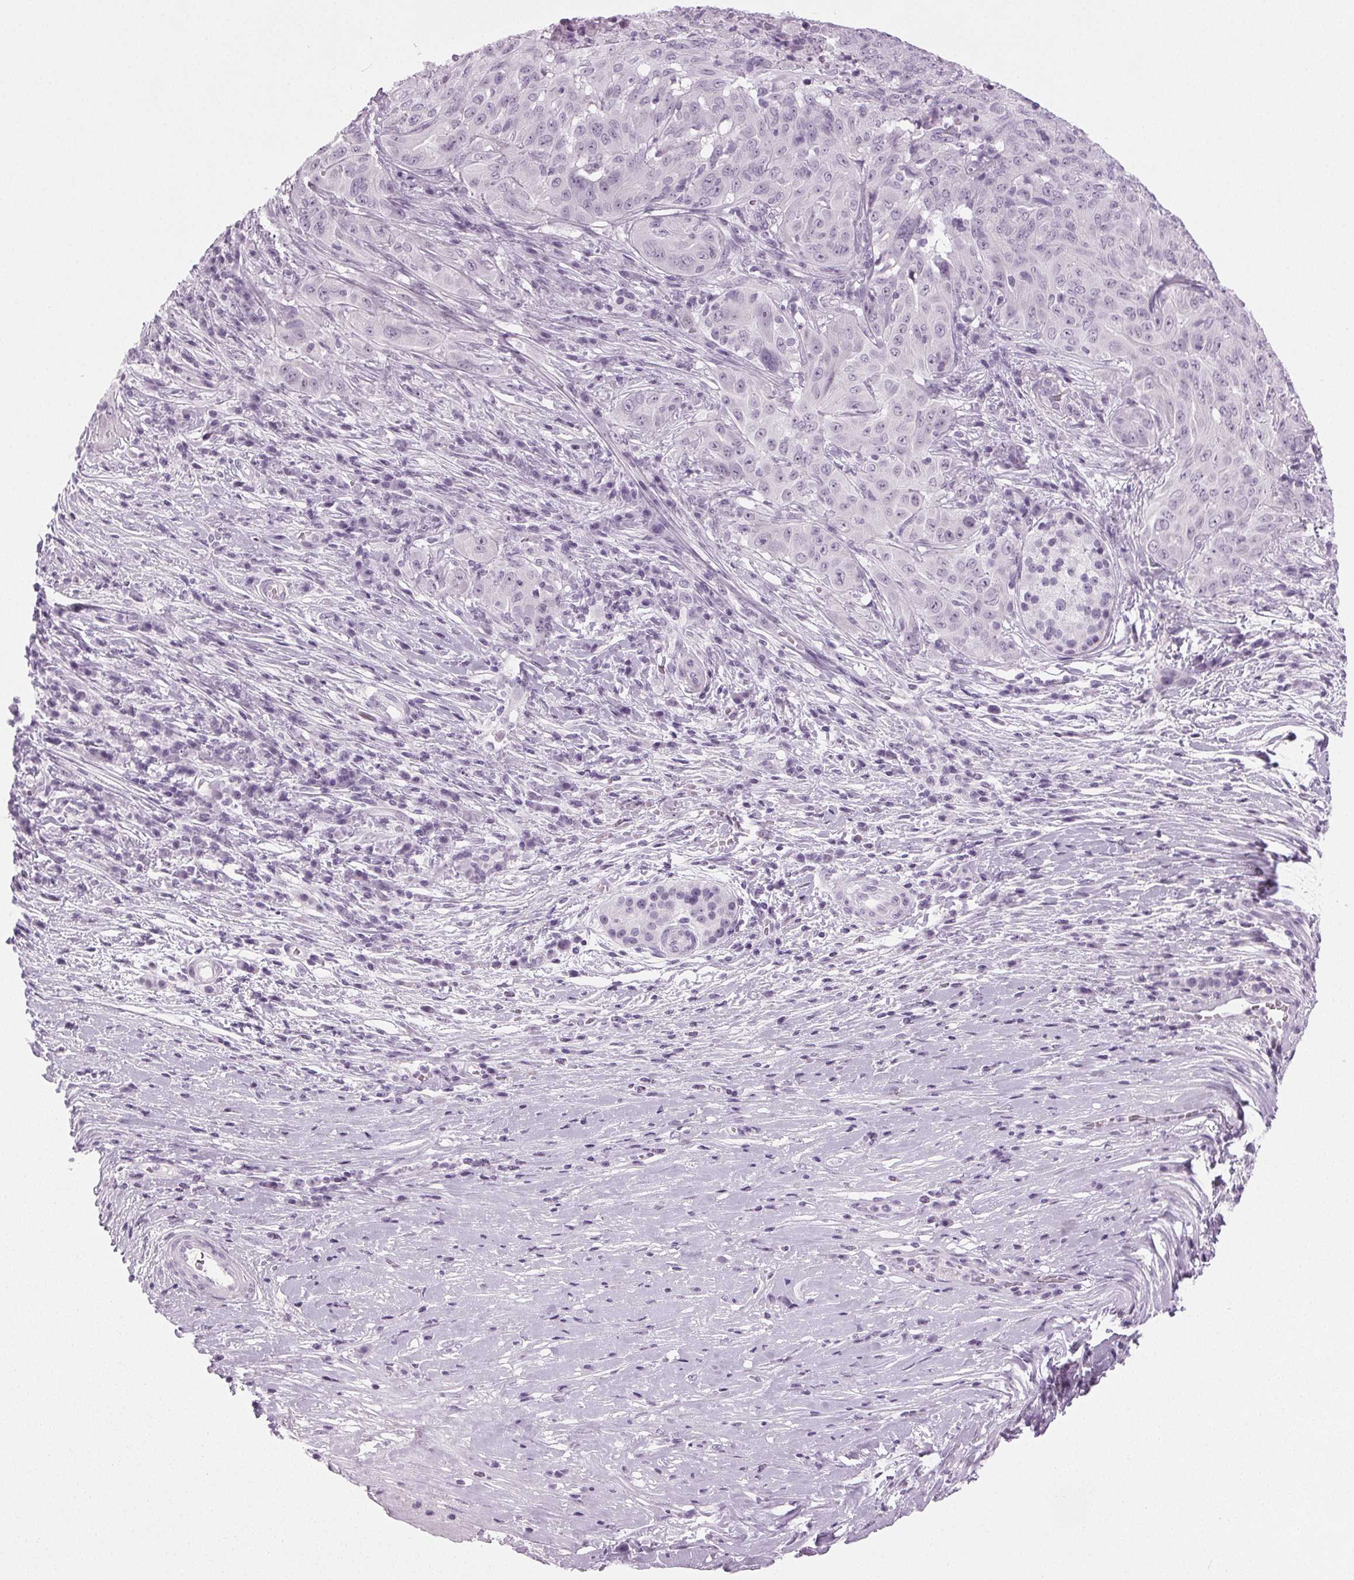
{"staining": {"intensity": "negative", "quantity": "none", "location": "none"}, "tissue": "pancreatic cancer", "cell_type": "Tumor cells", "image_type": "cancer", "snomed": [{"axis": "morphology", "description": "Adenocarcinoma, NOS"}, {"axis": "topography", "description": "Pancreas"}], "caption": "Immunohistochemistry micrograph of neoplastic tissue: human pancreatic adenocarcinoma stained with DAB (3,3'-diaminobenzidine) demonstrates no significant protein staining in tumor cells.", "gene": "IGF2BP1", "patient": {"sex": "male", "age": 63}}